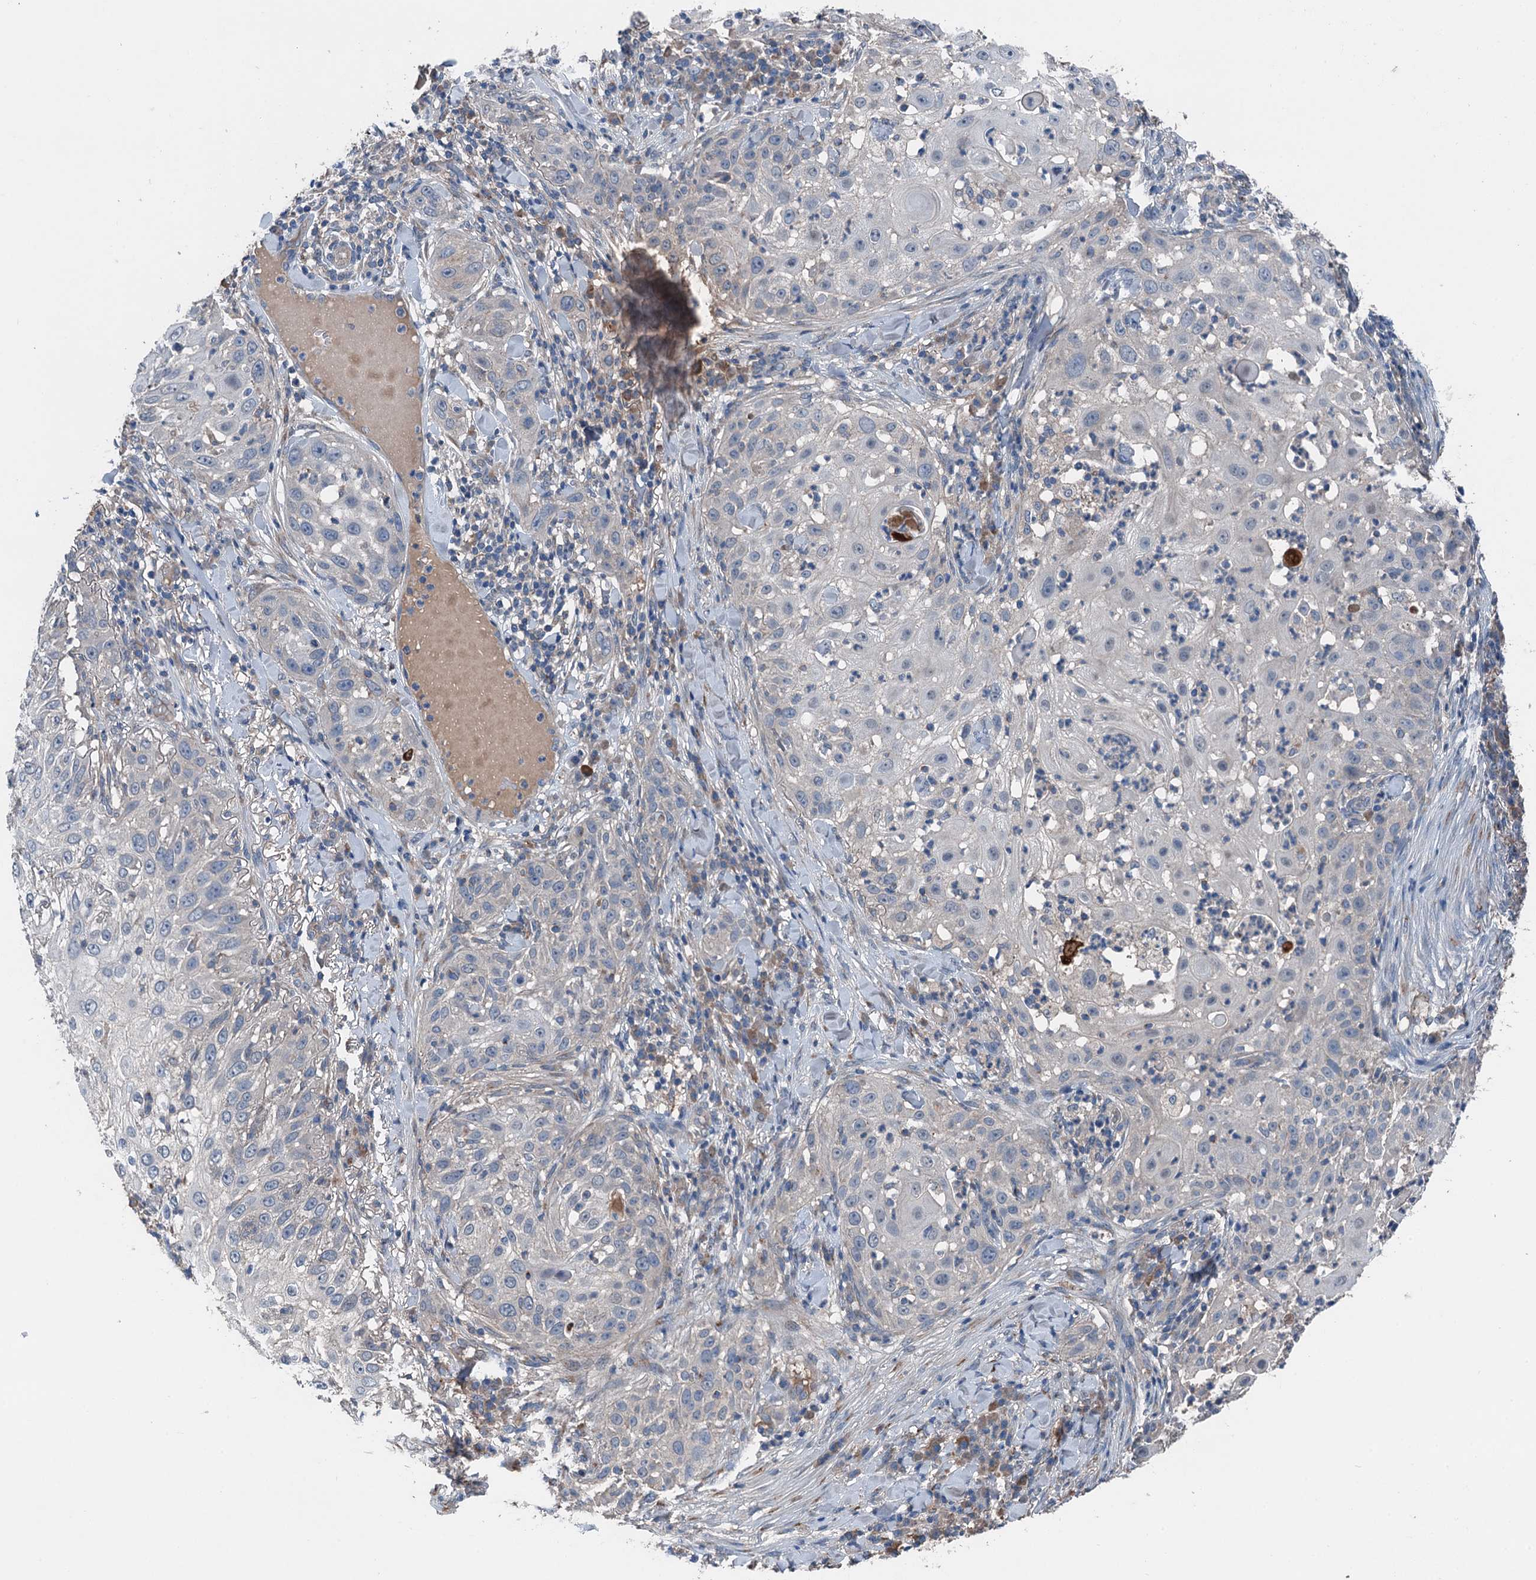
{"staining": {"intensity": "negative", "quantity": "none", "location": "none"}, "tissue": "skin cancer", "cell_type": "Tumor cells", "image_type": "cancer", "snomed": [{"axis": "morphology", "description": "Squamous cell carcinoma, NOS"}, {"axis": "topography", "description": "Skin"}], "caption": "This is a histopathology image of IHC staining of skin cancer, which shows no expression in tumor cells.", "gene": "SLC2A10", "patient": {"sex": "female", "age": 44}}